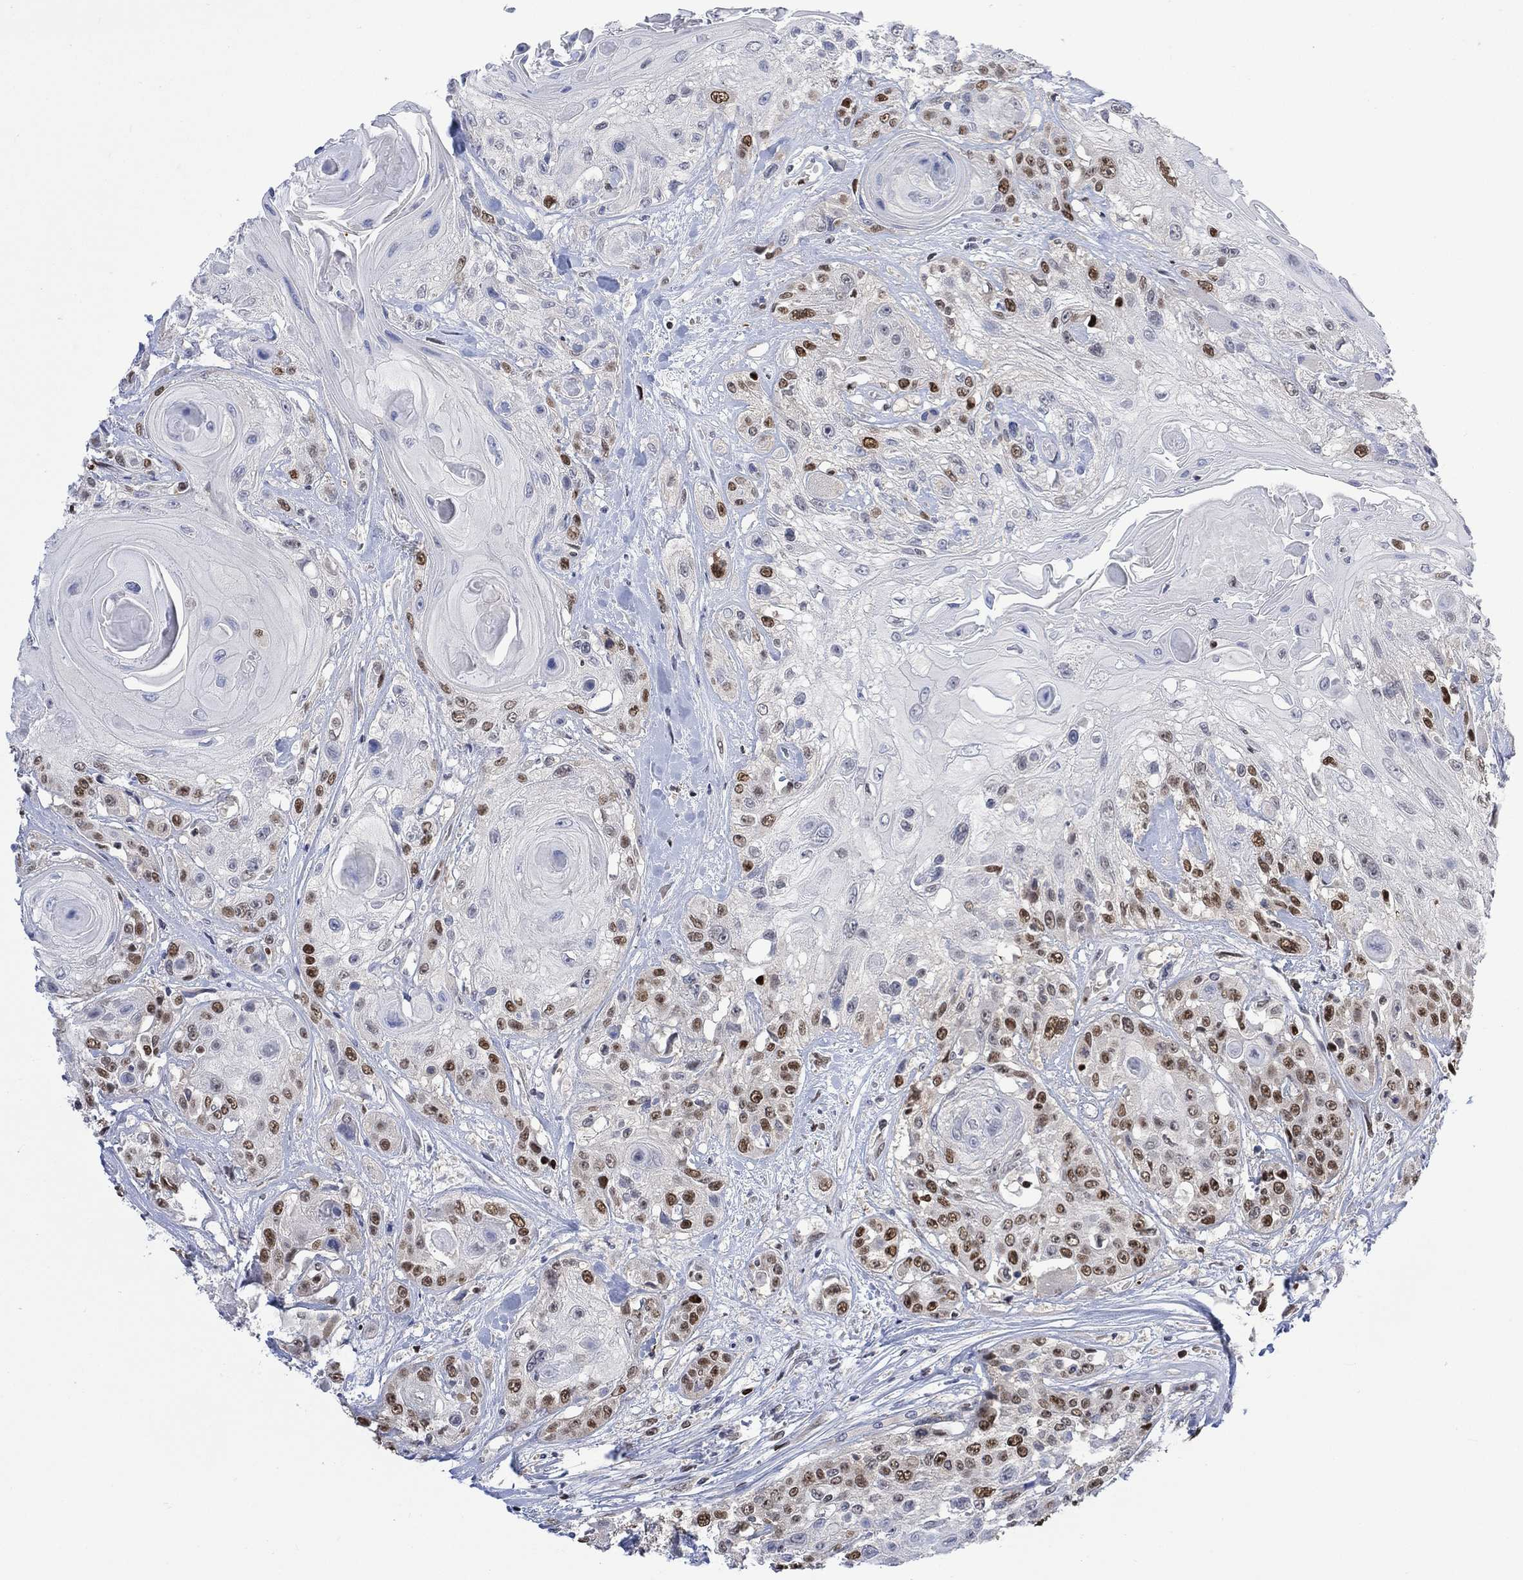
{"staining": {"intensity": "moderate", "quantity": "25%-75%", "location": "nuclear"}, "tissue": "head and neck cancer", "cell_type": "Tumor cells", "image_type": "cancer", "snomed": [{"axis": "morphology", "description": "Squamous cell carcinoma, NOS"}, {"axis": "topography", "description": "Head-Neck"}], "caption": "Head and neck cancer stained for a protein demonstrates moderate nuclear positivity in tumor cells. Nuclei are stained in blue.", "gene": "RAD54L2", "patient": {"sex": "female", "age": 59}}